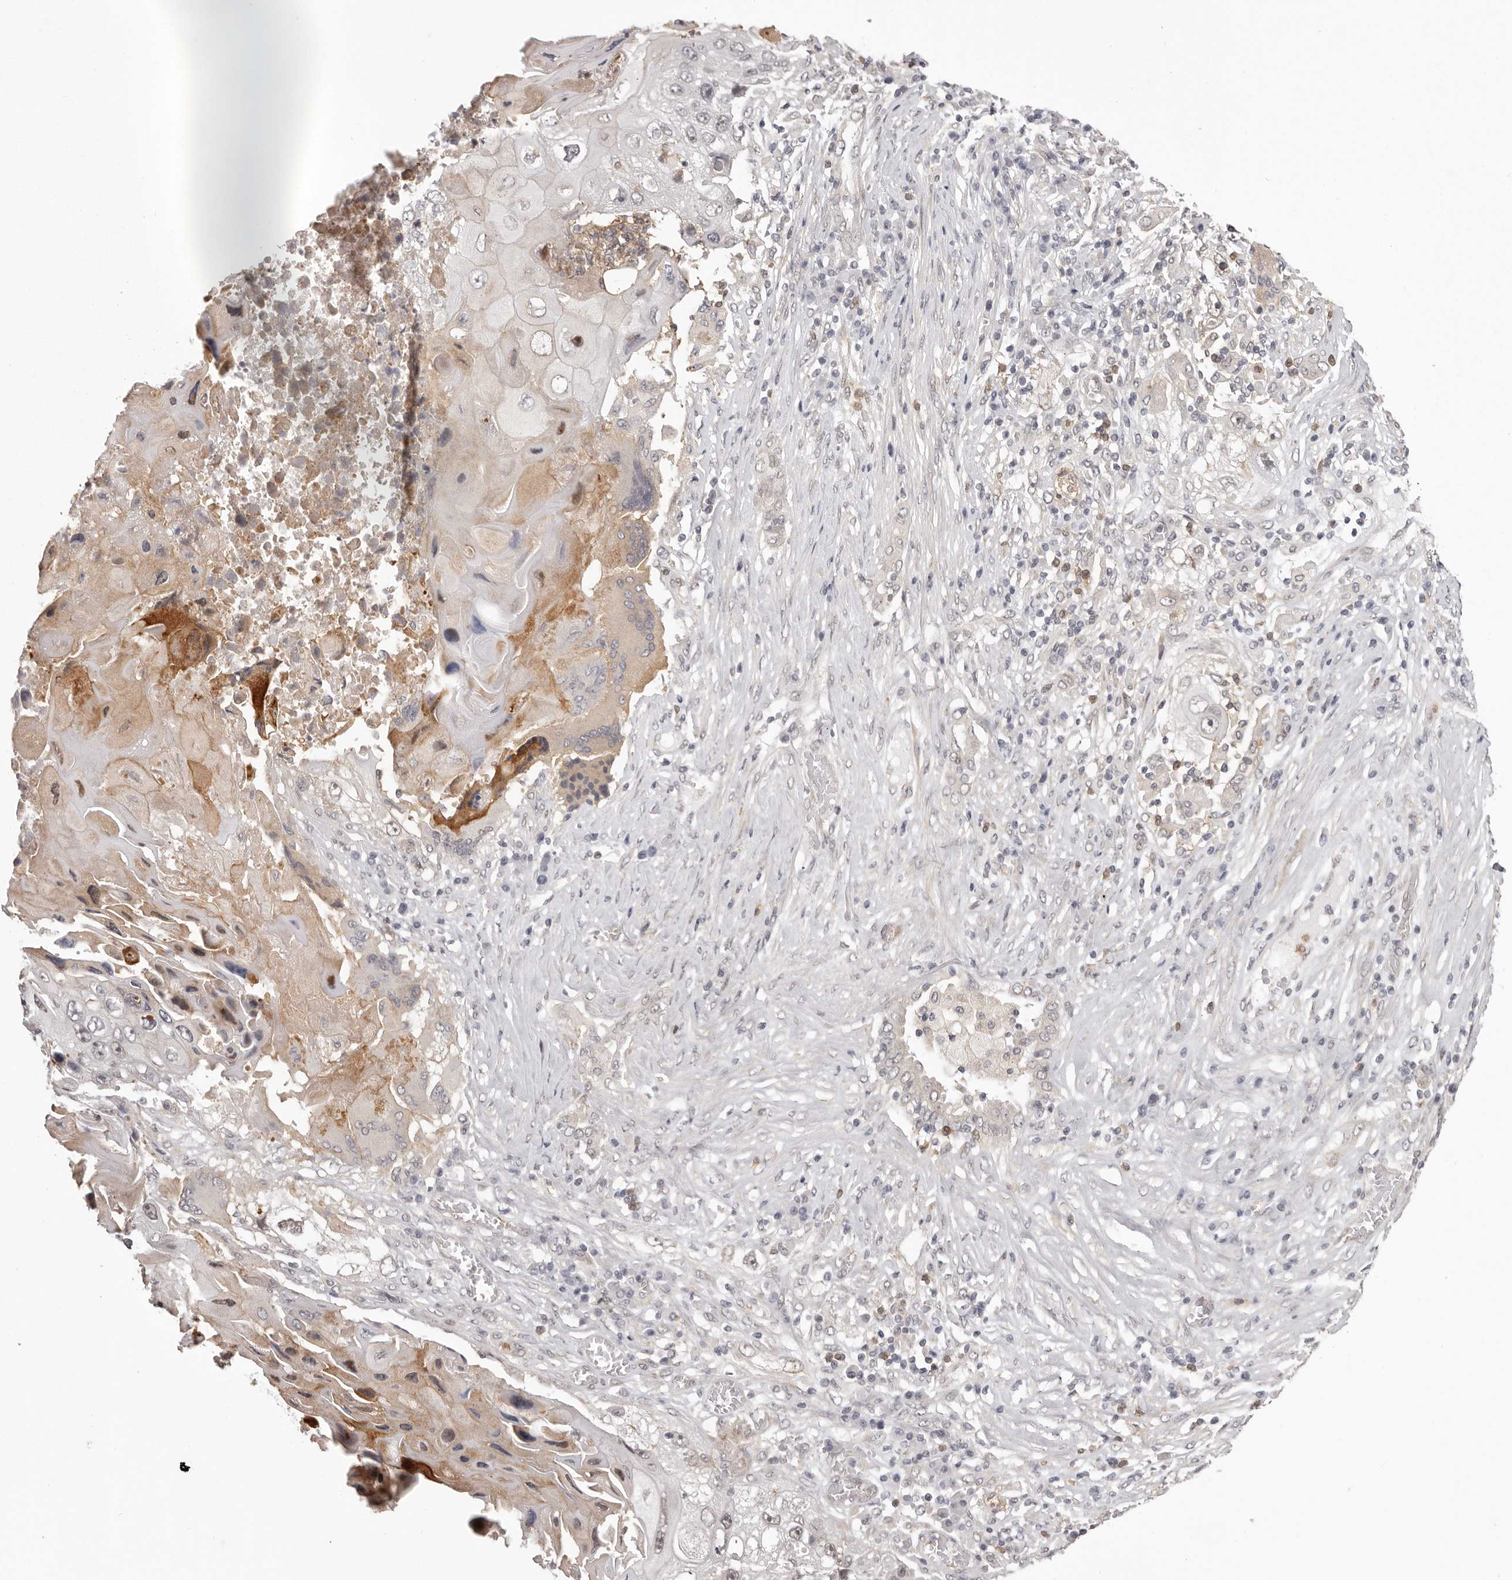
{"staining": {"intensity": "weak", "quantity": "25%-75%", "location": "nuclear"}, "tissue": "lung cancer", "cell_type": "Tumor cells", "image_type": "cancer", "snomed": [{"axis": "morphology", "description": "Squamous cell carcinoma, NOS"}, {"axis": "topography", "description": "Lung"}], "caption": "Lung cancer (squamous cell carcinoma) stained for a protein exhibits weak nuclear positivity in tumor cells.", "gene": "RNF2", "patient": {"sex": "male", "age": 61}}